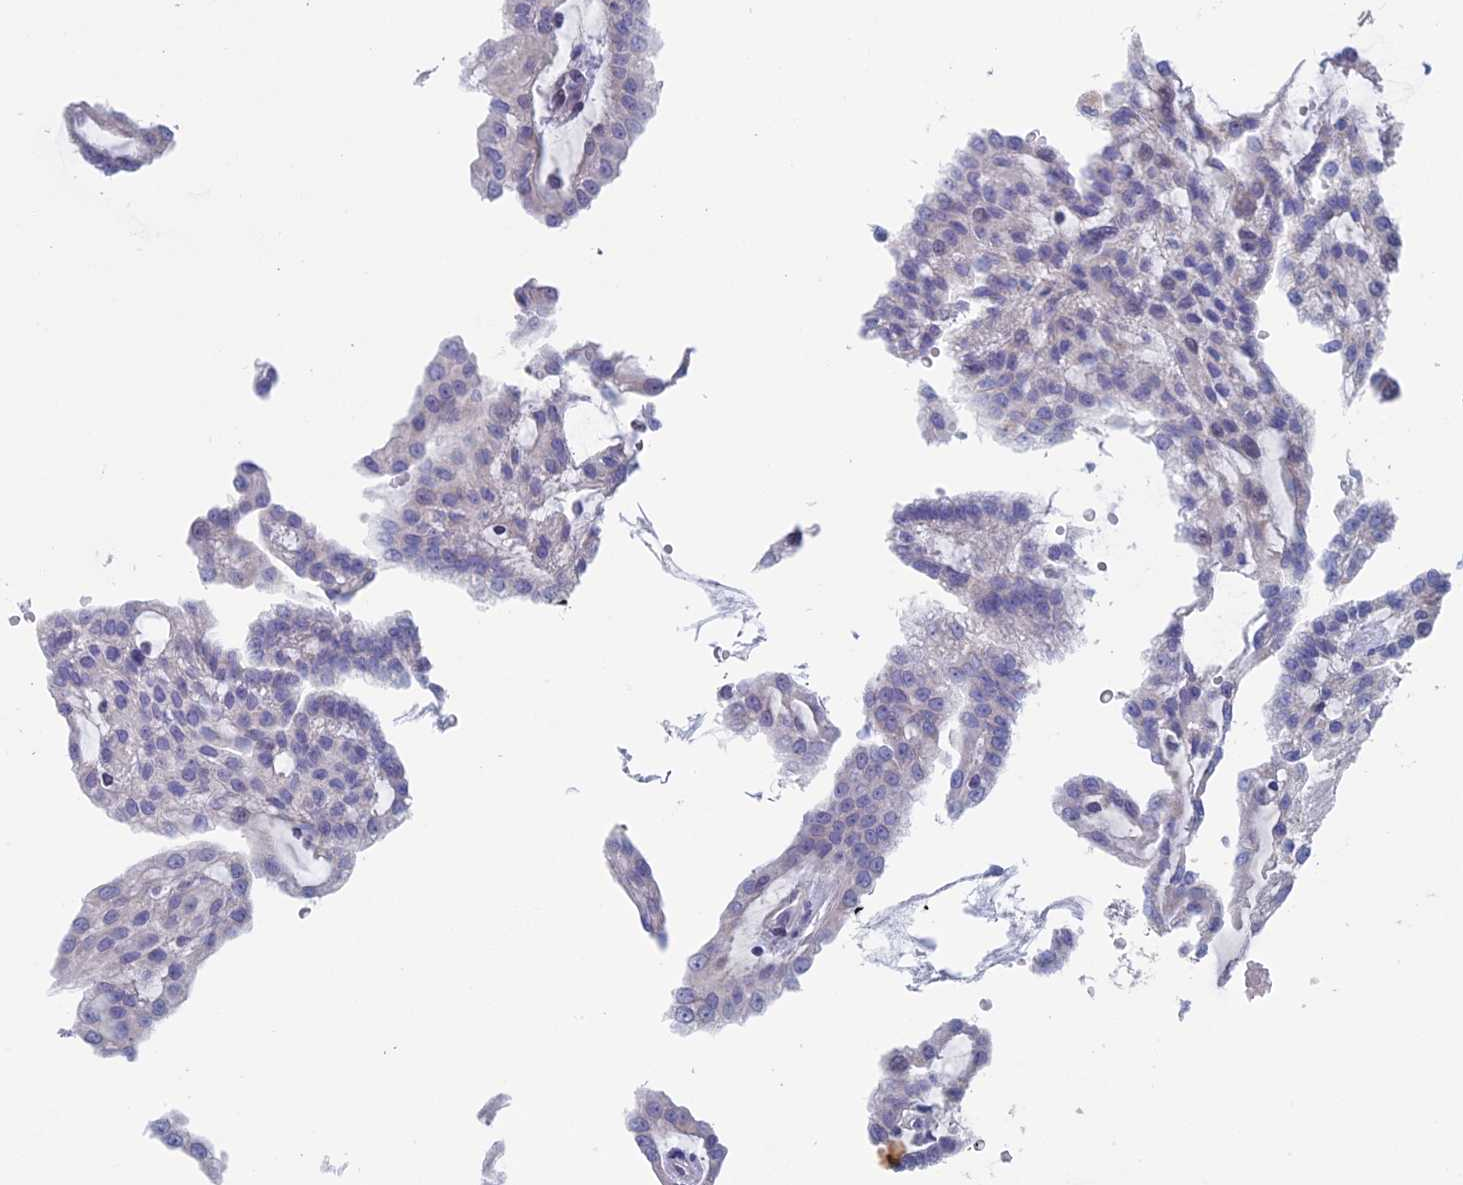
{"staining": {"intensity": "negative", "quantity": "none", "location": "none"}, "tissue": "renal cancer", "cell_type": "Tumor cells", "image_type": "cancer", "snomed": [{"axis": "morphology", "description": "Adenocarcinoma, NOS"}, {"axis": "topography", "description": "Kidney"}], "caption": "DAB immunohistochemical staining of human renal adenocarcinoma shows no significant positivity in tumor cells. (Stains: DAB immunohistochemistry with hematoxylin counter stain, Microscopy: brightfield microscopy at high magnification).", "gene": "NIBAN3", "patient": {"sex": "male", "age": 63}}